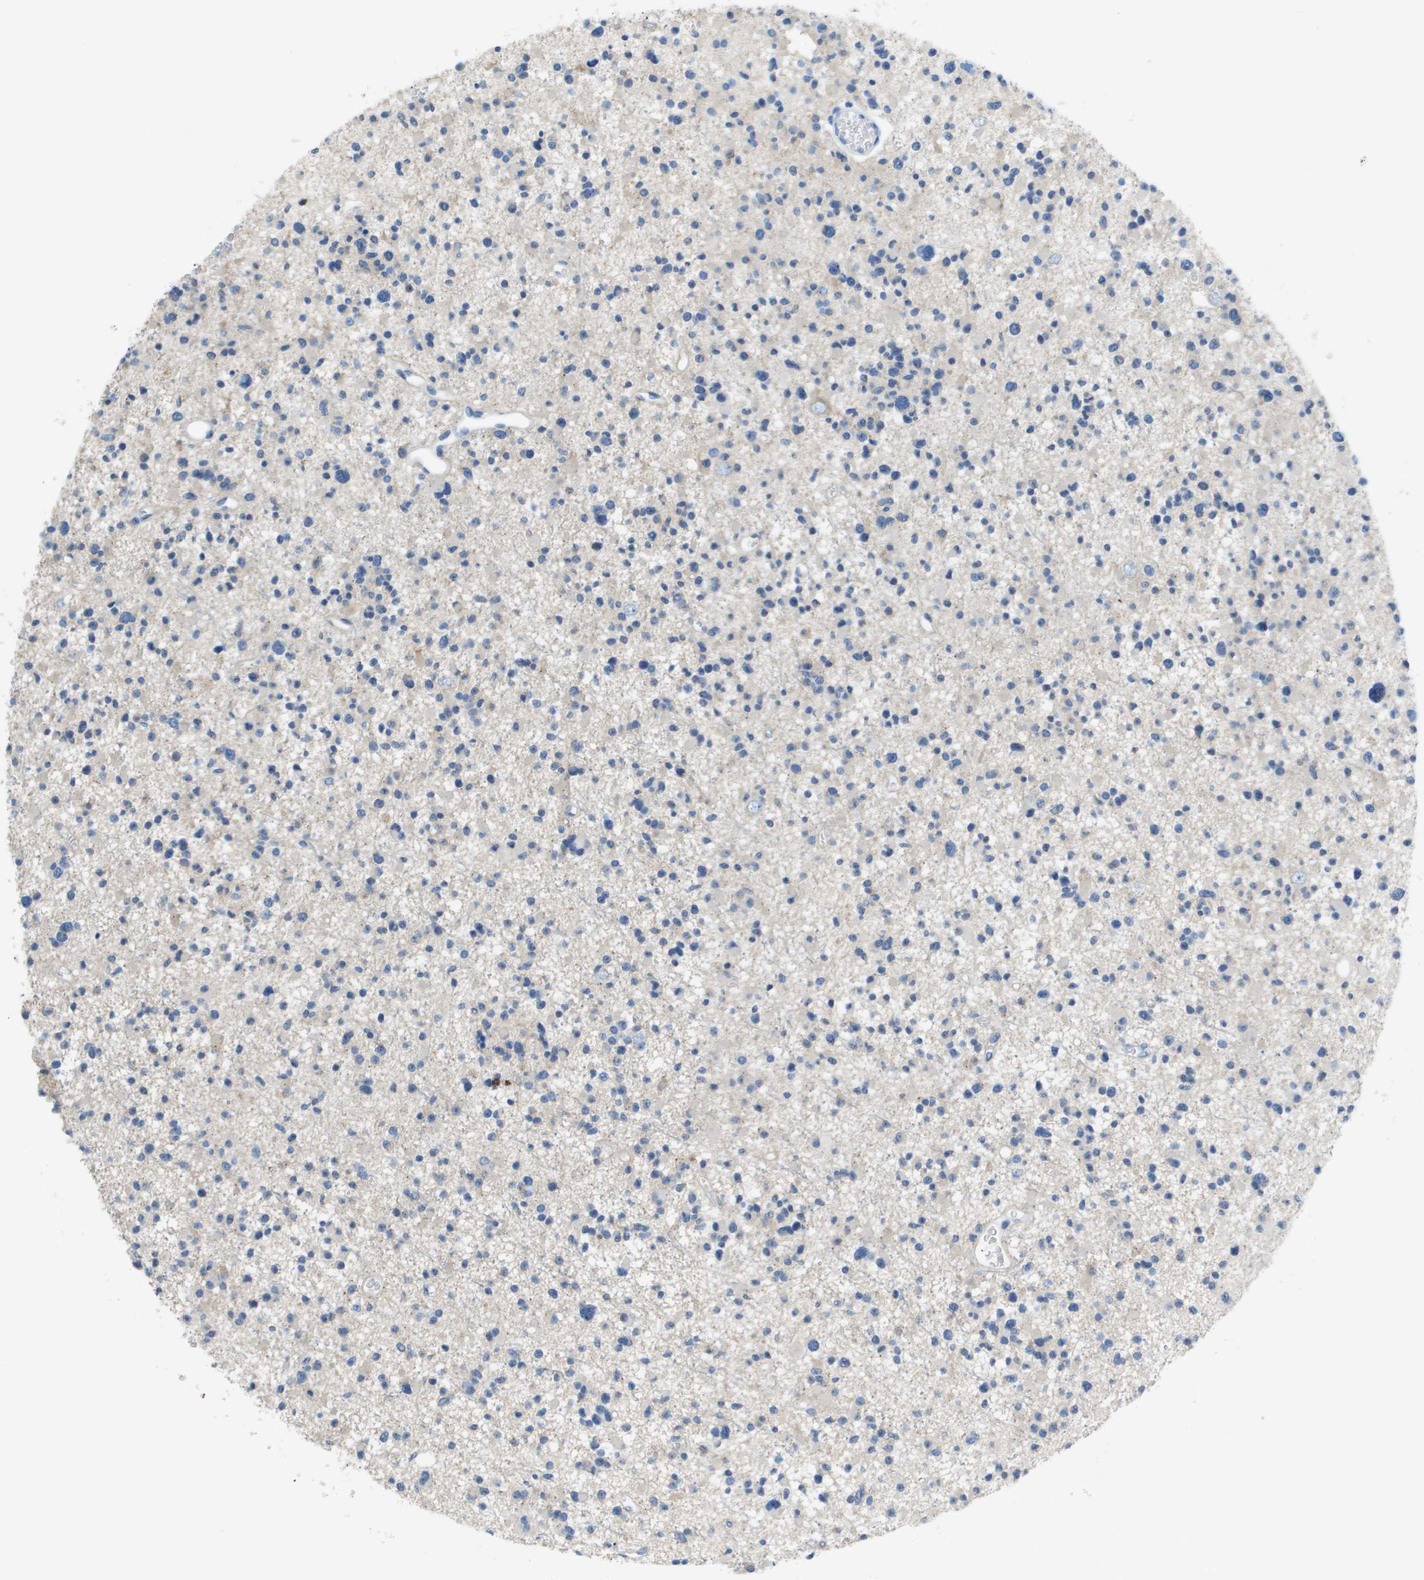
{"staining": {"intensity": "negative", "quantity": "none", "location": "none"}, "tissue": "glioma", "cell_type": "Tumor cells", "image_type": "cancer", "snomed": [{"axis": "morphology", "description": "Glioma, malignant, Low grade"}, {"axis": "topography", "description": "Brain"}], "caption": "This is an IHC image of human glioma. There is no positivity in tumor cells.", "gene": "SDC1", "patient": {"sex": "female", "age": 22}}